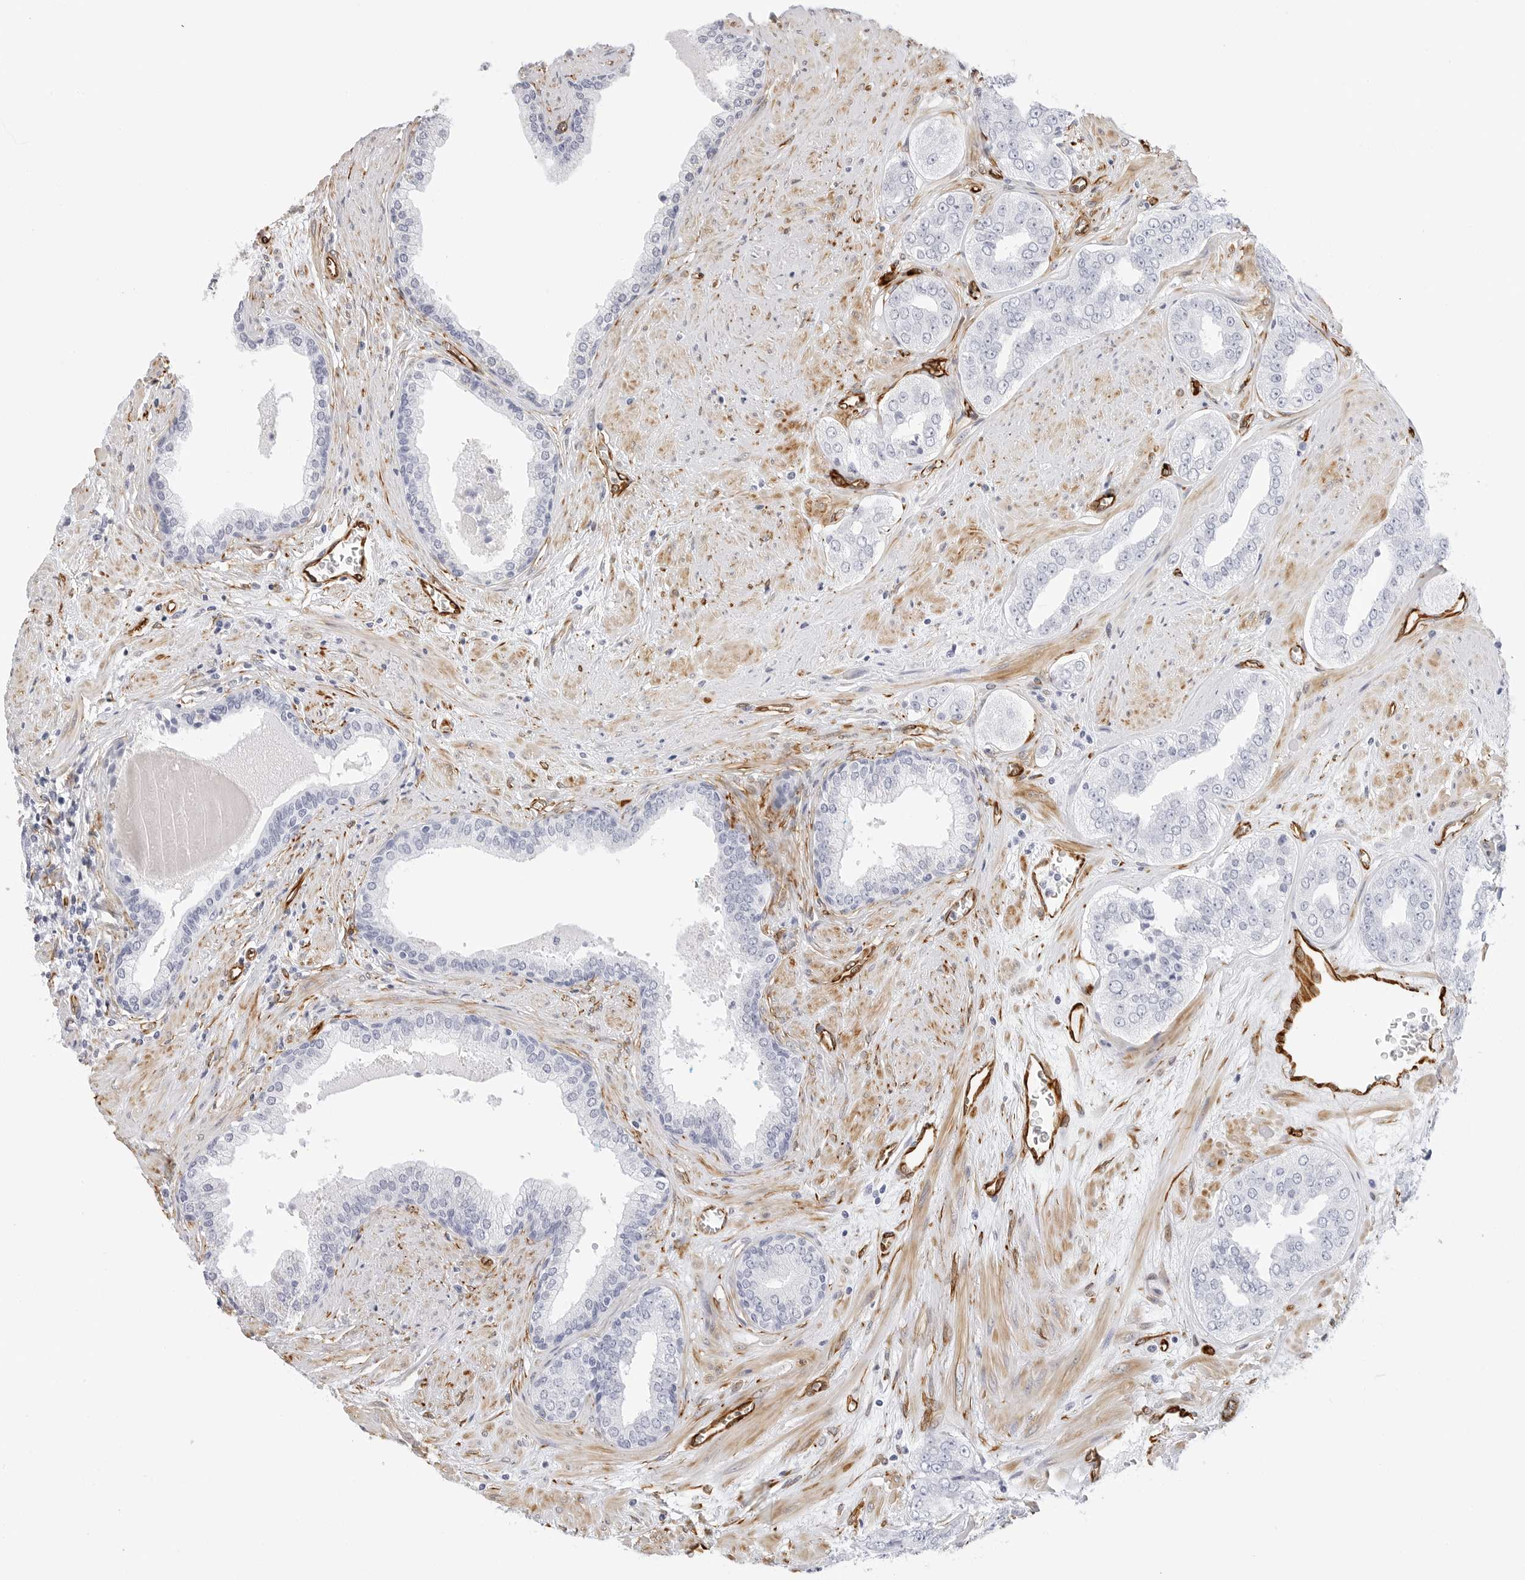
{"staining": {"intensity": "negative", "quantity": "none", "location": "none"}, "tissue": "prostate cancer", "cell_type": "Tumor cells", "image_type": "cancer", "snomed": [{"axis": "morphology", "description": "Adenocarcinoma, High grade"}, {"axis": "topography", "description": "Prostate"}], "caption": "Immunohistochemical staining of human prostate cancer demonstrates no significant positivity in tumor cells. (DAB (3,3'-diaminobenzidine) immunohistochemistry visualized using brightfield microscopy, high magnification).", "gene": "NES", "patient": {"sex": "male", "age": 71}}